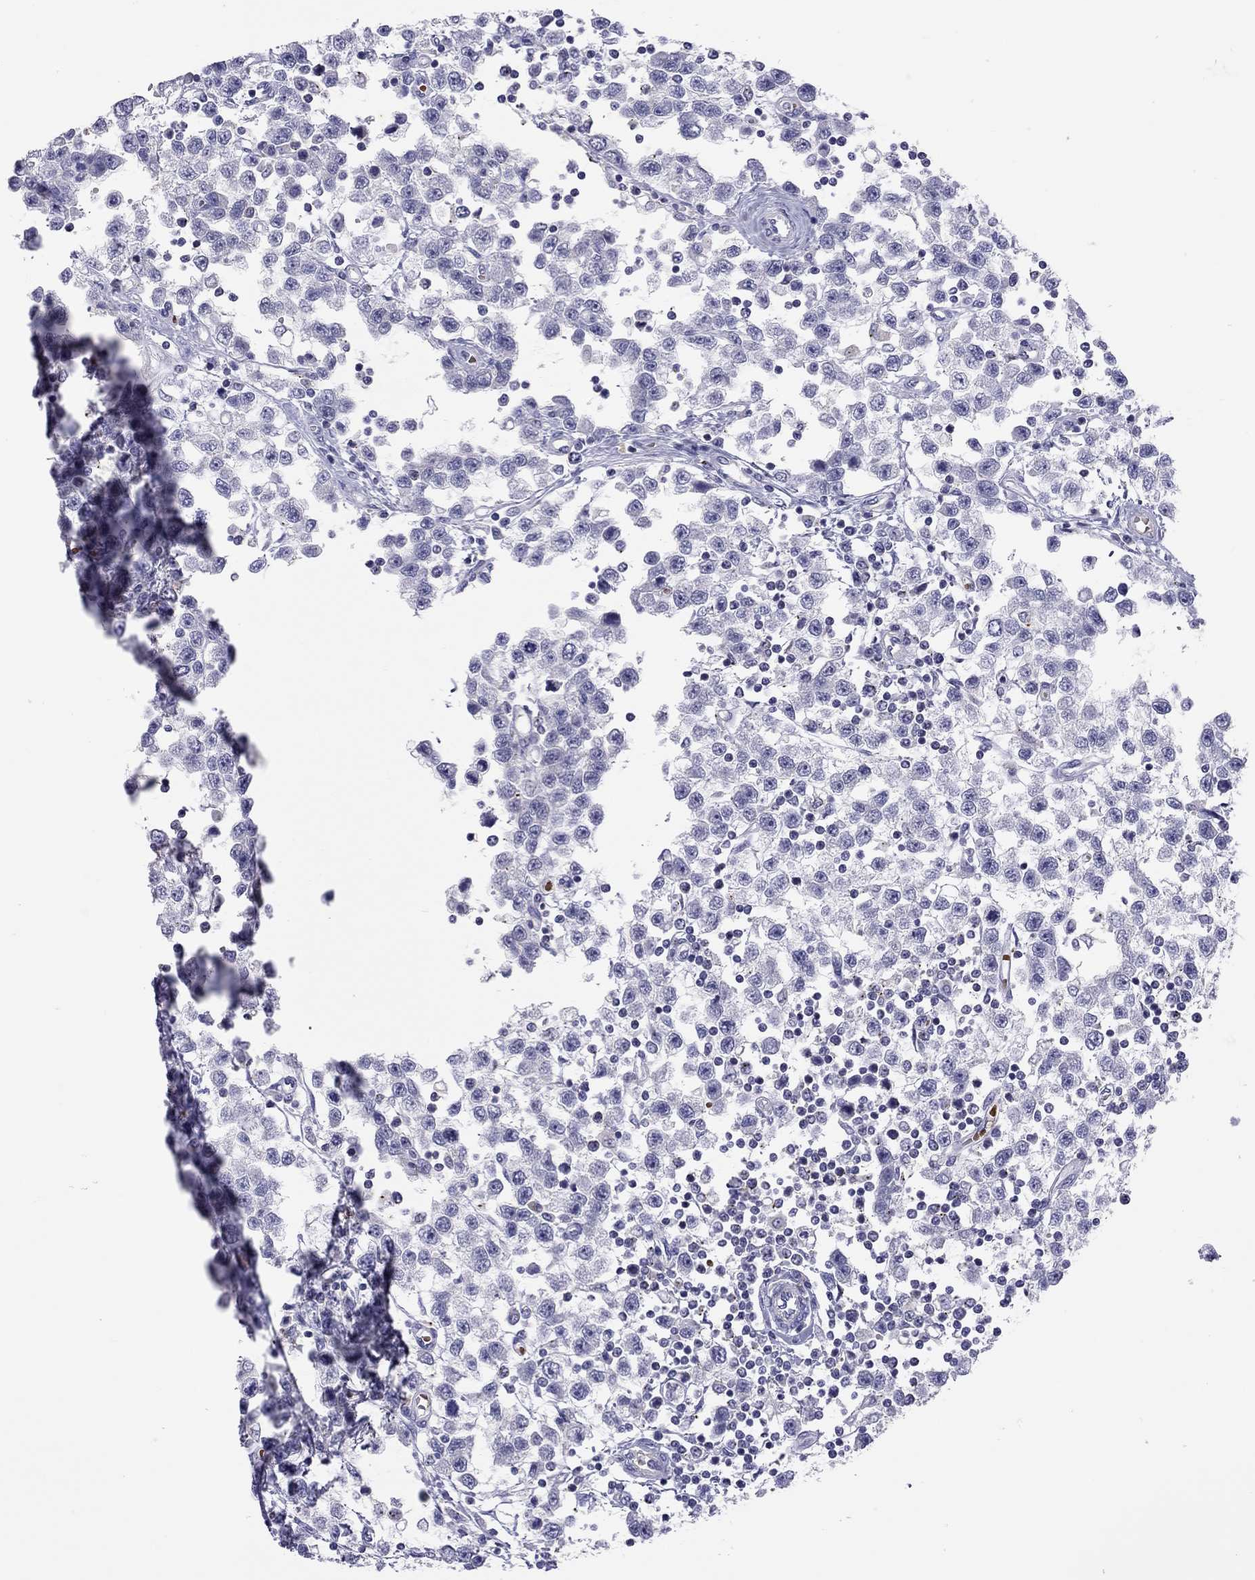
{"staining": {"intensity": "negative", "quantity": "none", "location": "none"}, "tissue": "testis cancer", "cell_type": "Tumor cells", "image_type": "cancer", "snomed": [{"axis": "morphology", "description": "Seminoma, NOS"}, {"axis": "topography", "description": "Testis"}], "caption": "Immunohistochemistry histopathology image of human testis cancer (seminoma) stained for a protein (brown), which exhibits no expression in tumor cells.", "gene": "FRMD1", "patient": {"sex": "male", "age": 34}}